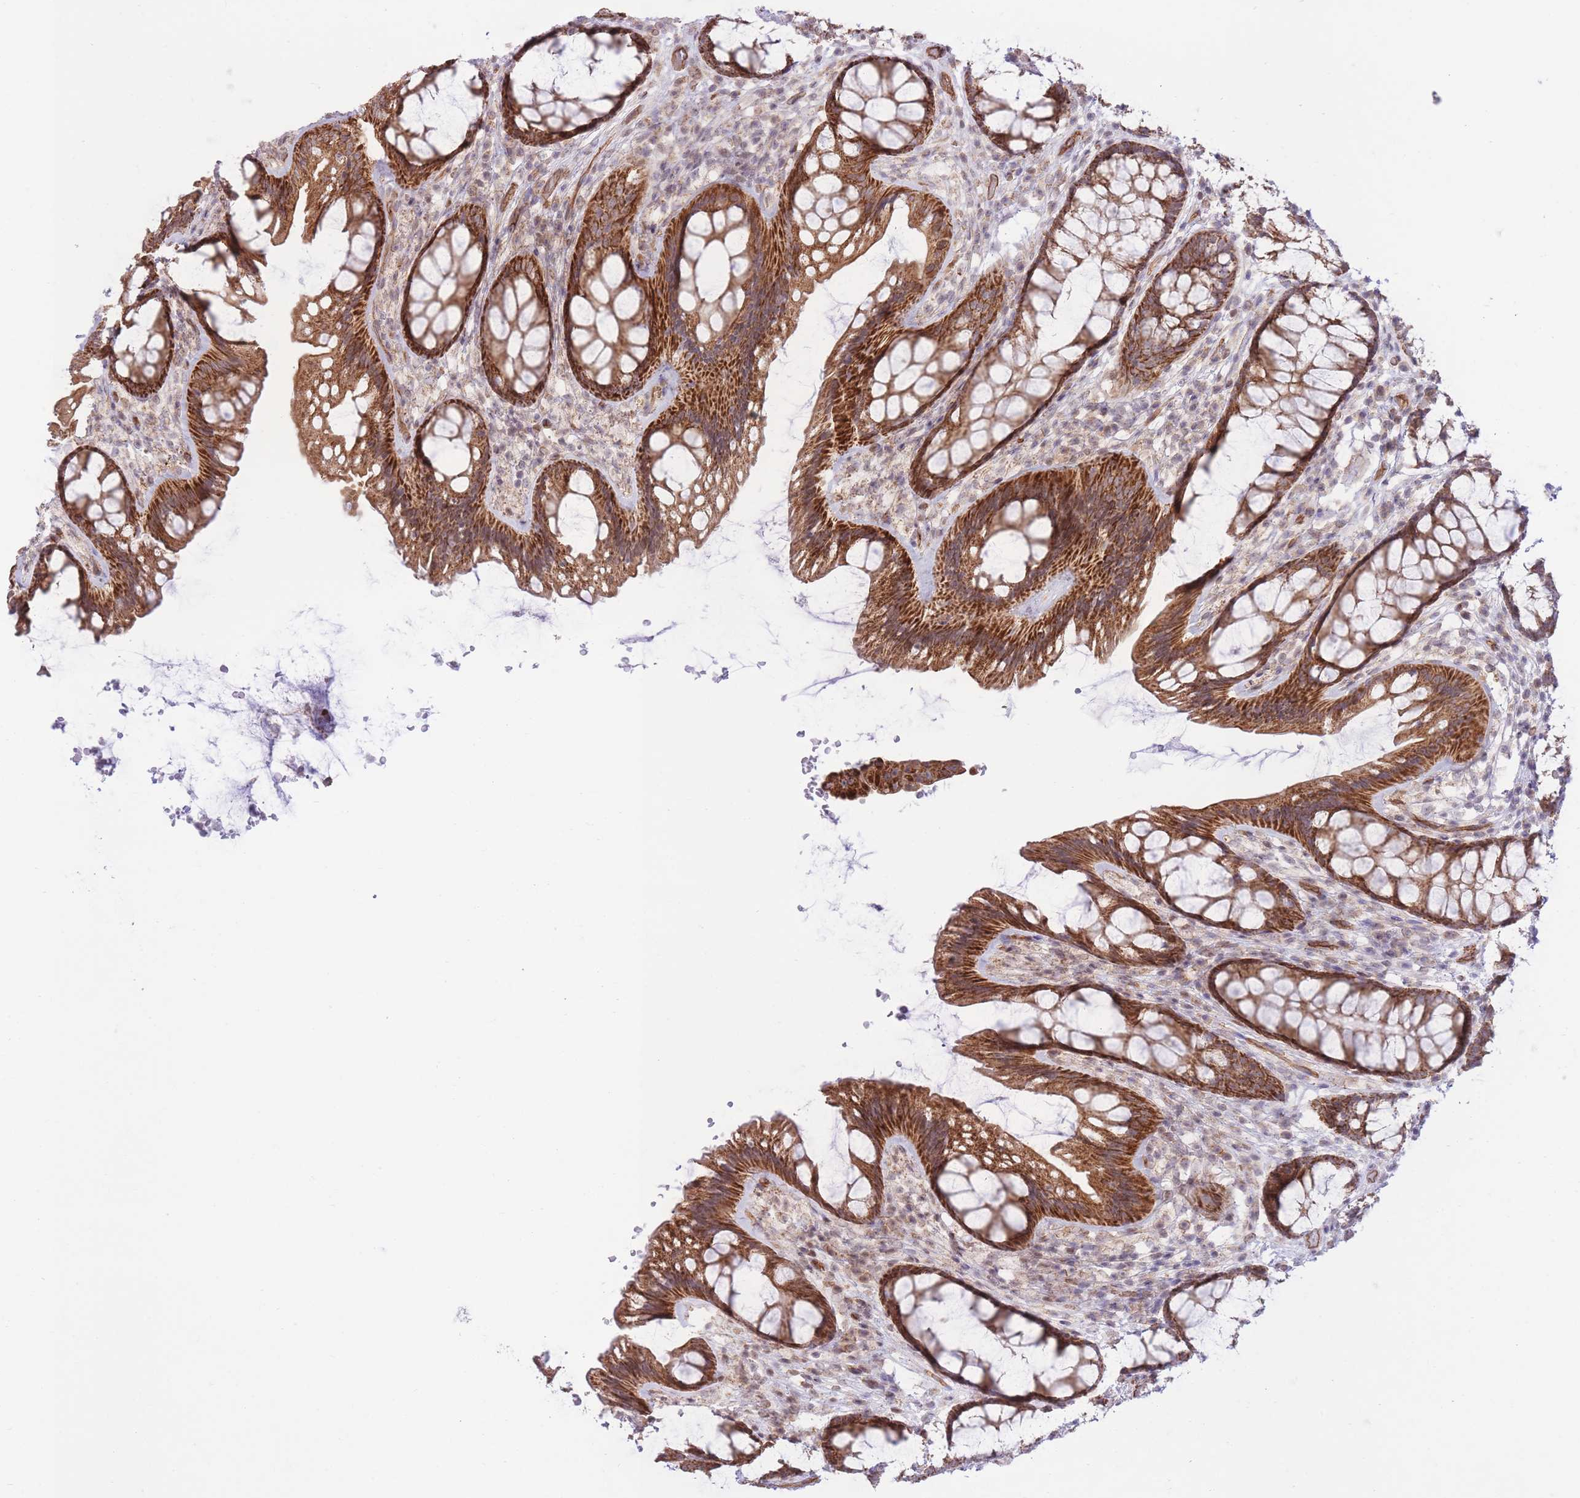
{"staining": {"intensity": "weak", "quantity": ">75%", "location": "cytoplasmic/membranous"}, "tissue": "colon", "cell_type": "Endothelial cells", "image_type": "normal", "snomed": [{"axis": "morphology", "description": "Normal tissue, NOS"}, {"axis": "topography", "description": "Colon"}], "caption": "This is a micrograph of immunohistochemistry staining of normal colon, which shows weak expression in the cytoplasmic/membranous of endothelial cells.", "gene": "MRPS31", "patient": {"sex": "male", "age": 46}}